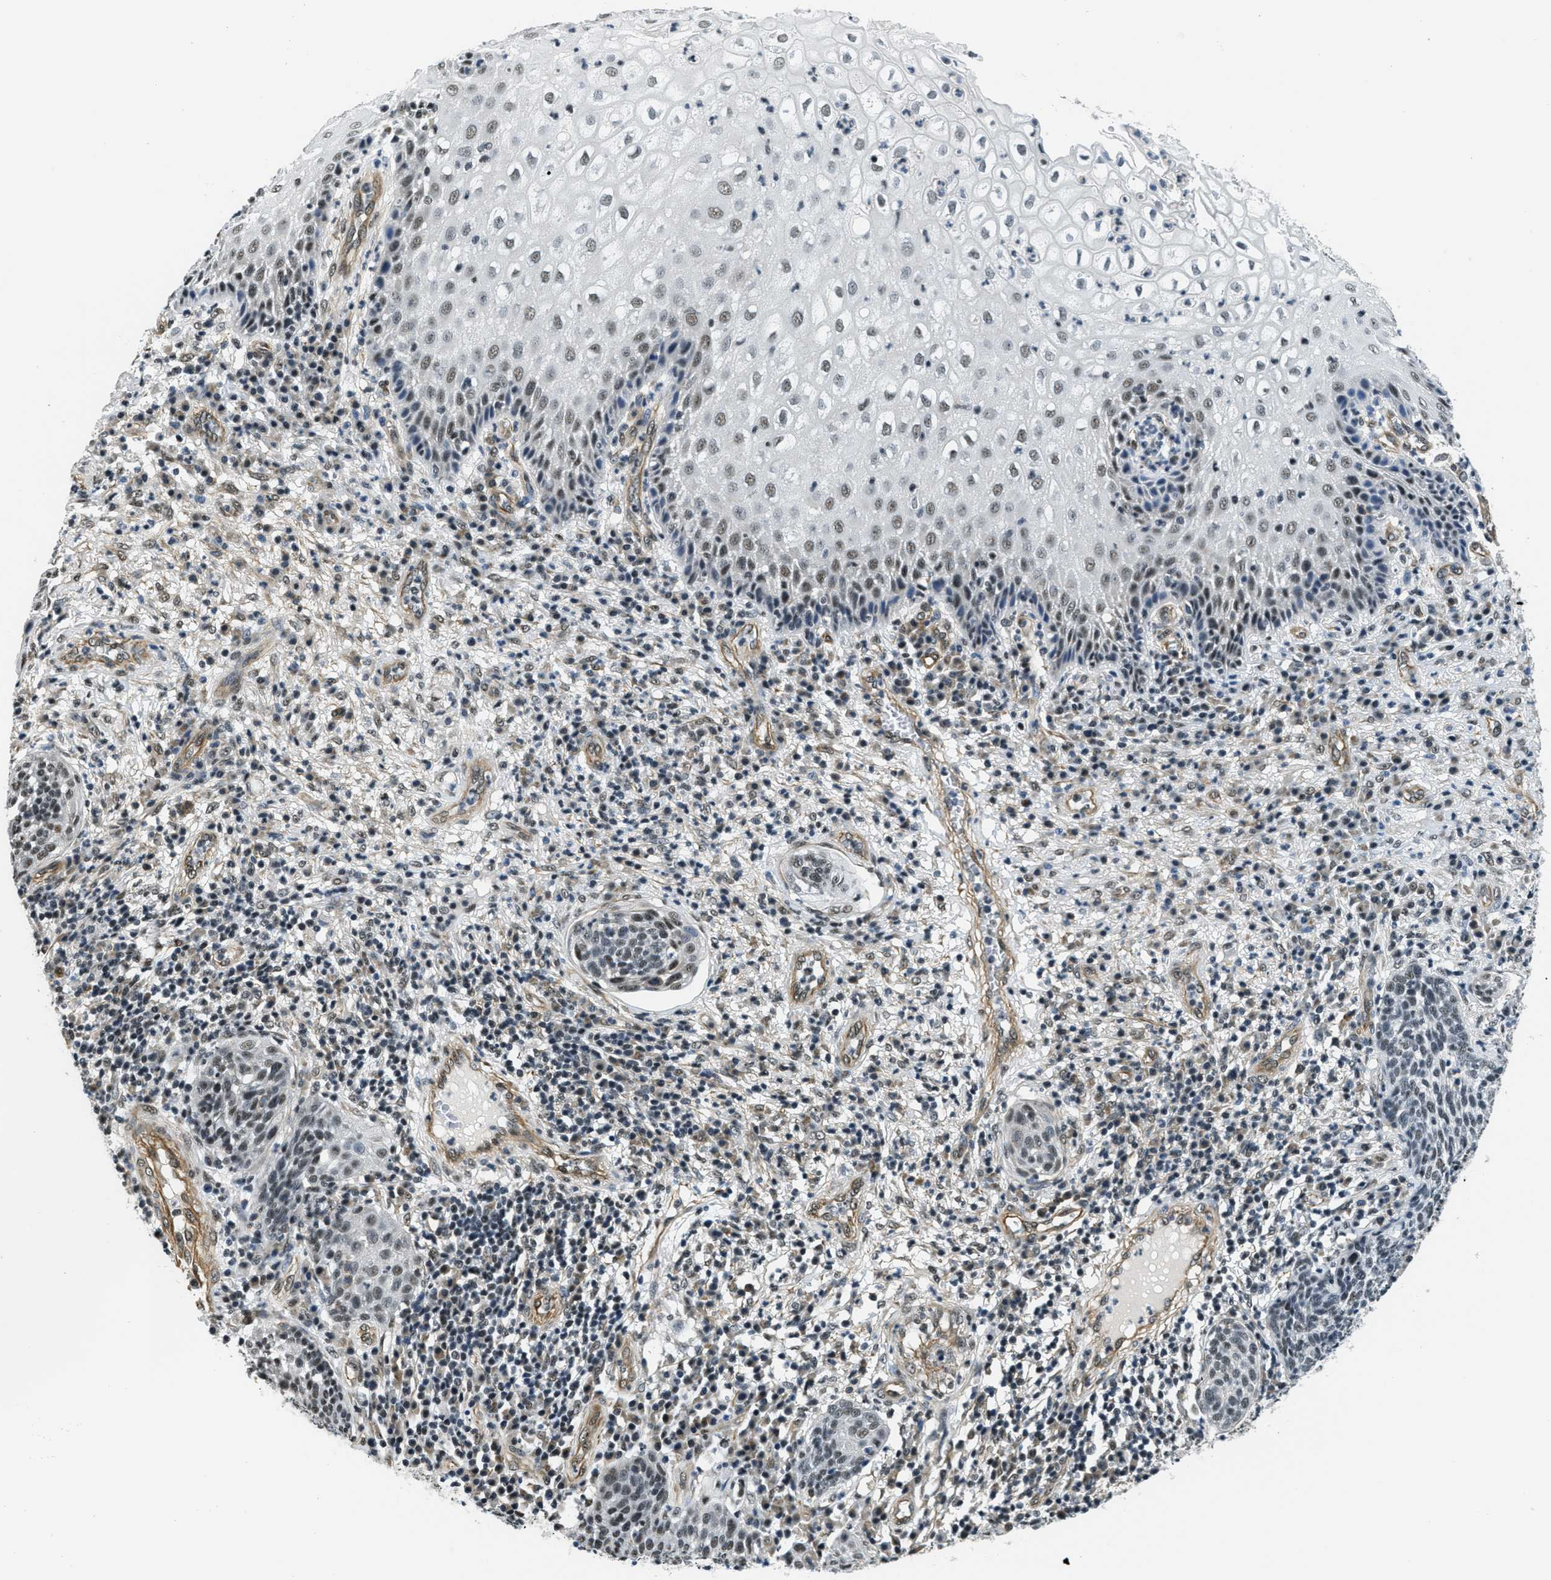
{"staining": {"intensity": "moderate", "quantity": "<25%", "location": "nuclear"}, "tissue": "cervical cancer", "cell_type": "Tumor cells", "image_type": "cancer", "snomed": [{"axis": "morphology", "description": "Squamous cell carcinoma, NOS"}, {"axis": "topography", "description": "Cervix"}], "caption": "Immunohistochemistry of cervical cancer (squamous cell carcinoma) demonstrates low levels of moderate nuclear positivity in about <25% of tumor cells.", "gene": "CFAP36", "patient": {"sex": "female", "age": 34}}